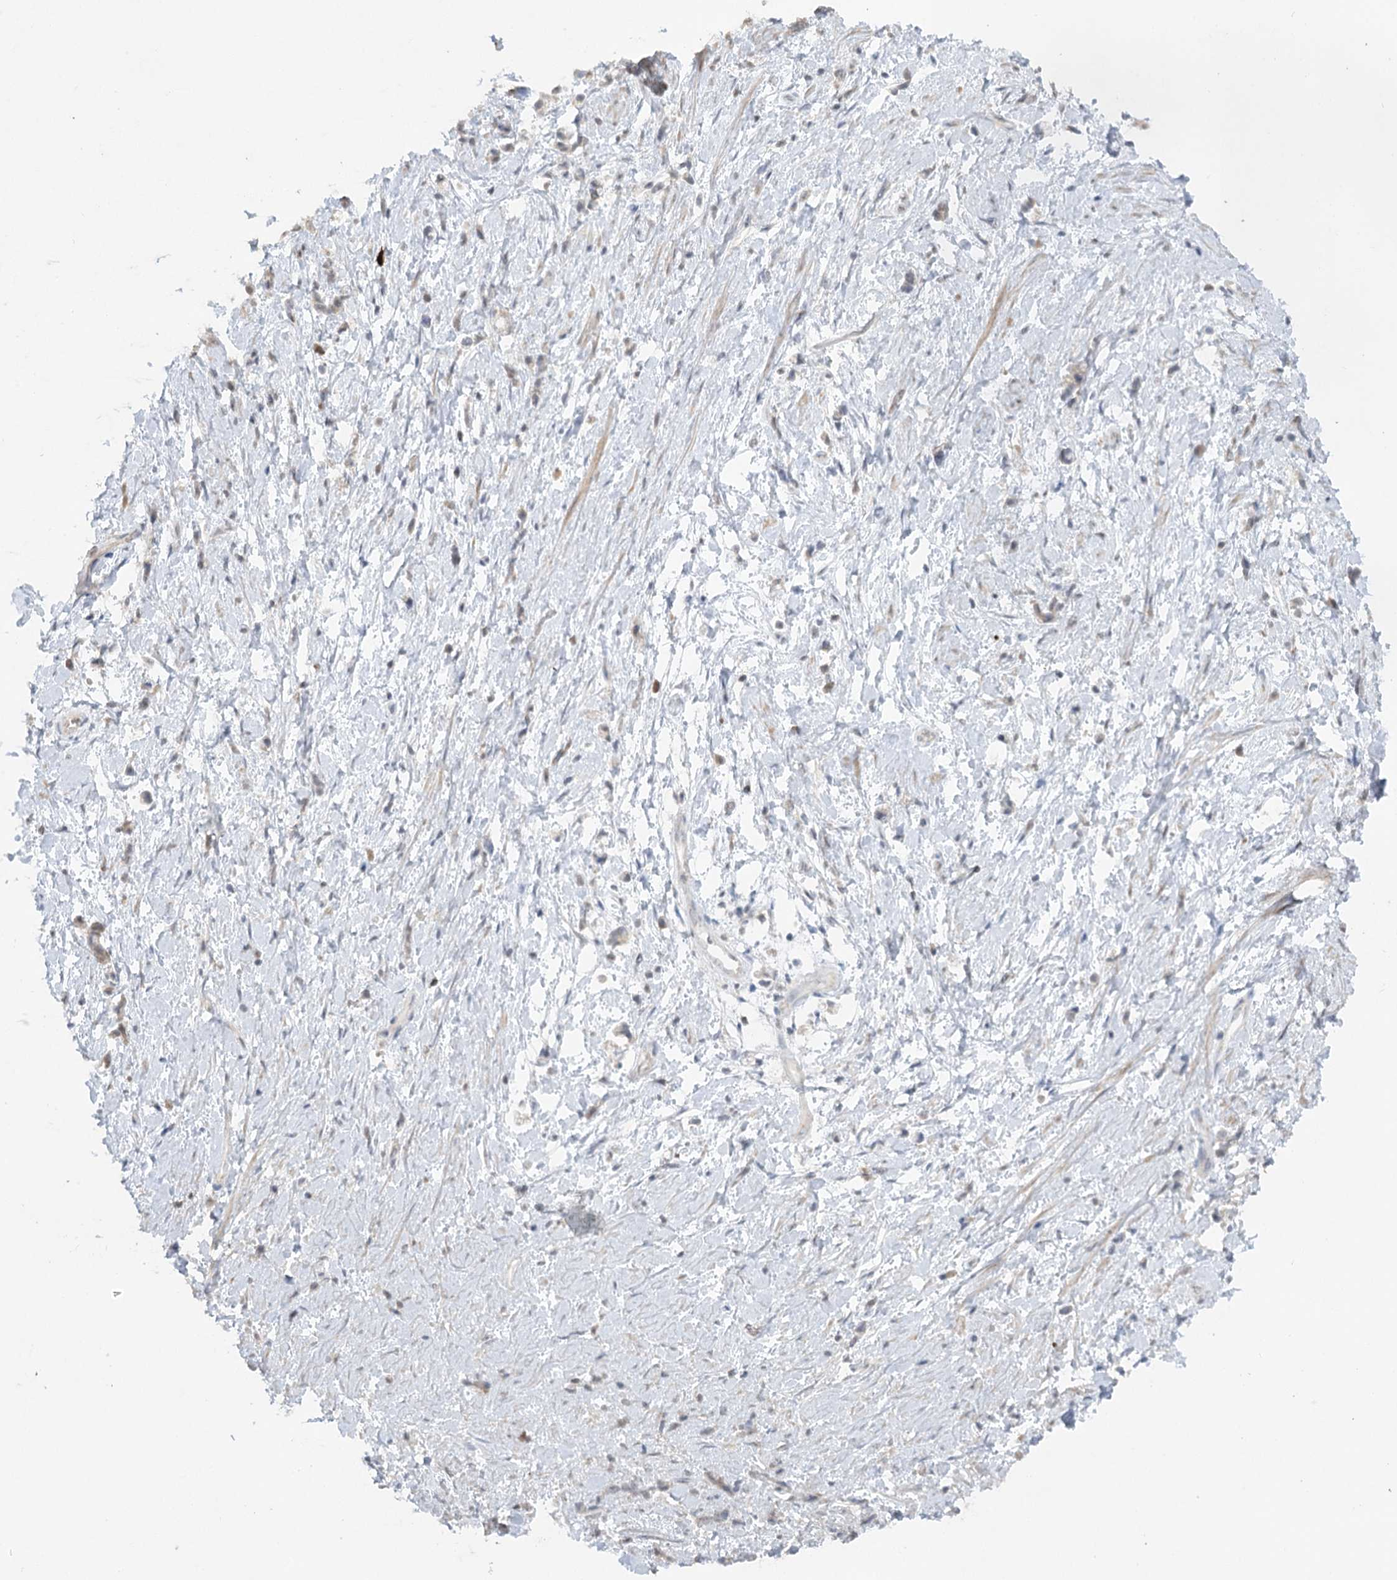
{"staining": {"intensity": "weak", "quantity": "<25%", "location": "cytoplasmic/membranous"}, "tissue": "stomach cancer", "cell_type": "Tumor cells", "image_type": "cancer", "snomed": [{"axis": "morphology", "description": "Adenocarcinoma, NOS"}, {"axis": "topography", "description": "Stomach"}], "caption": "Immunohistochemical staining of human adenocarcinoma (stomach) demonstrates no significant staining in tumor cells.", "gene": "TRAF3IP1", "patient": {"sex": "female", "age": 60}}